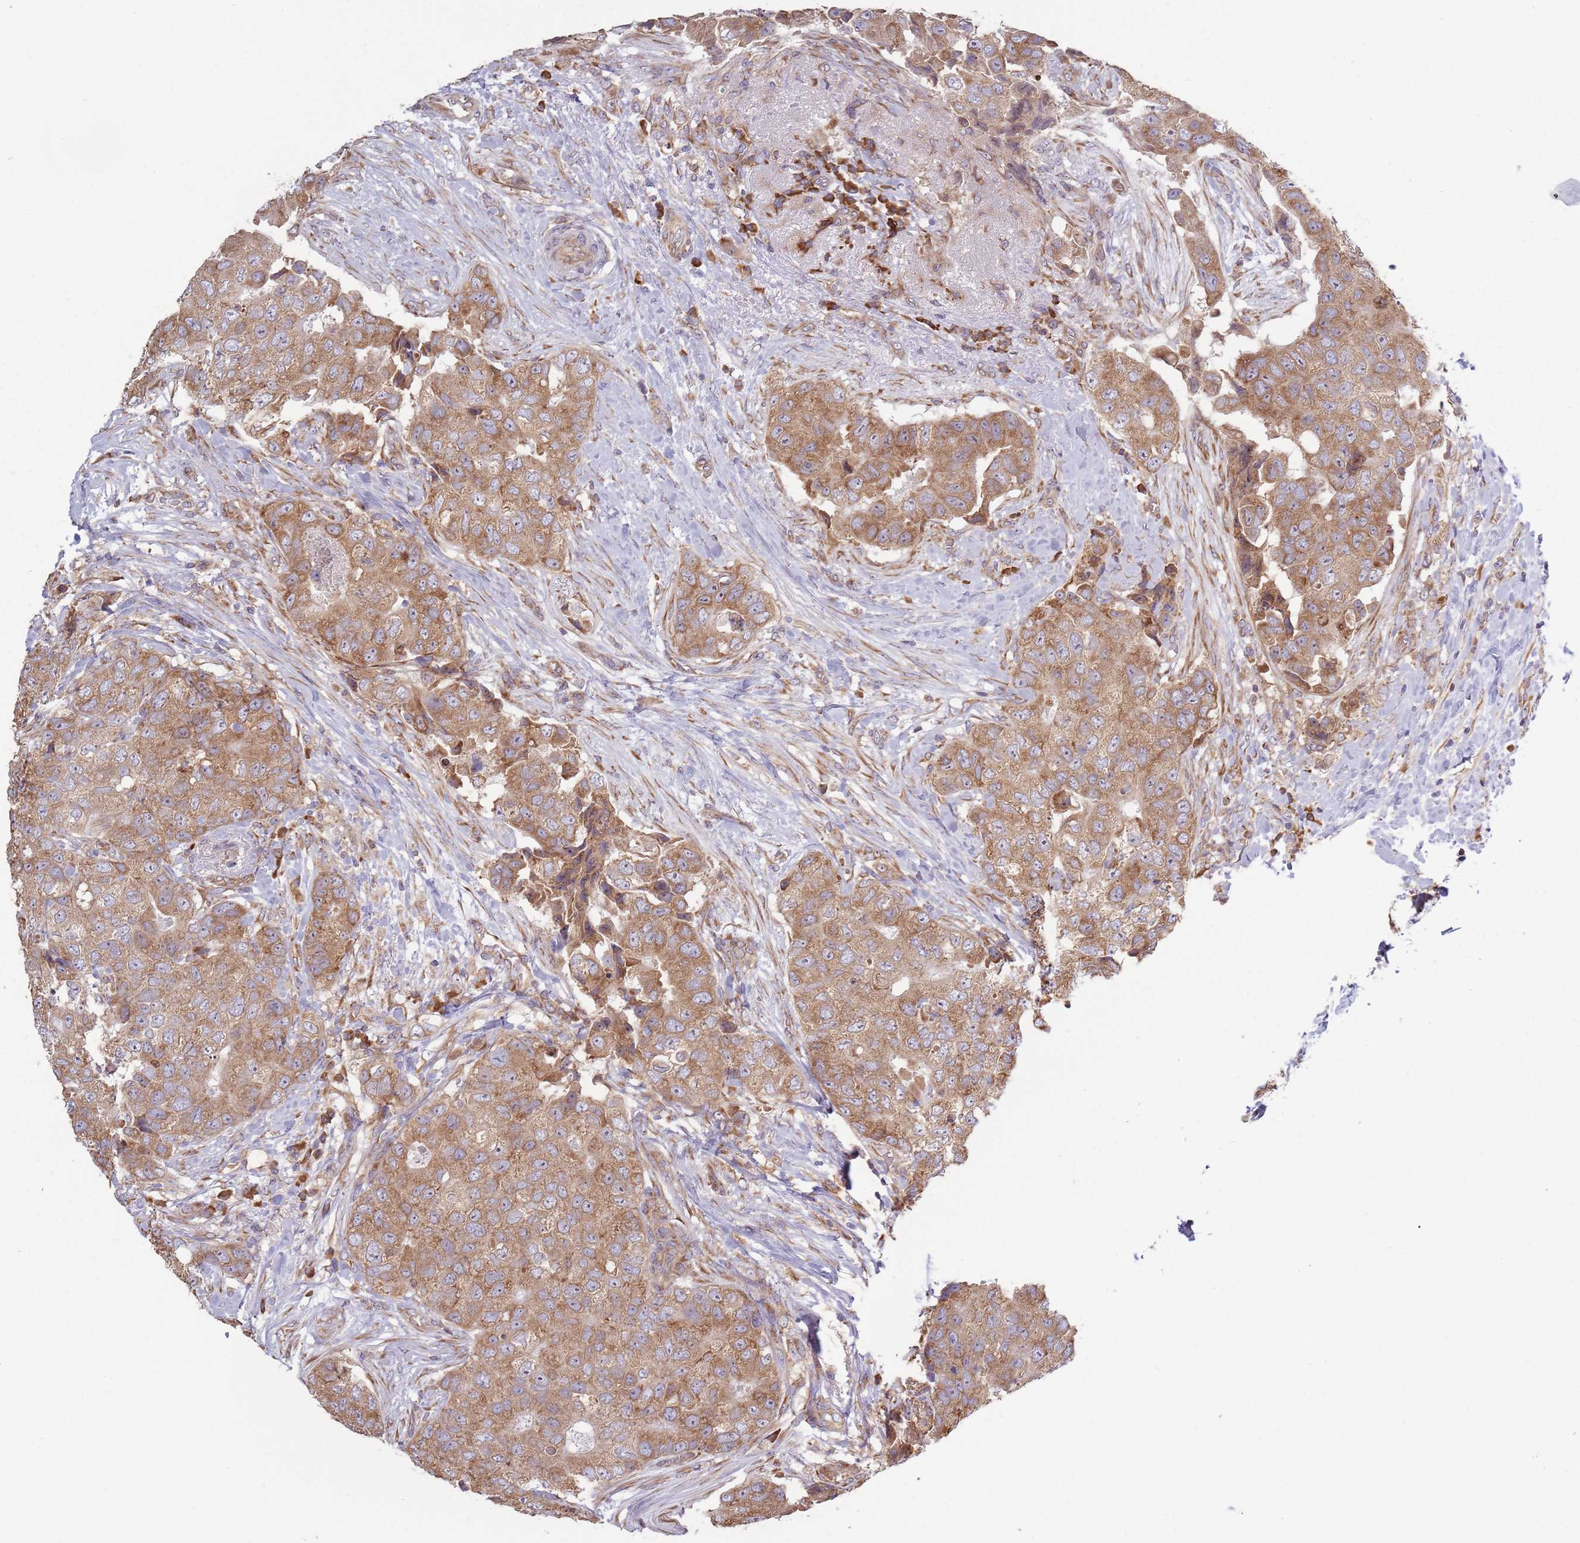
{"staining": {"intensity": "moderate", "quantity": ">75%", "location": "cytoplasmic/membranous"}, "tissue": "breast cancer", "cell_type": "Tumor cells", "image_type": "cancer", "snomed": [{"axis": "morphology", "description": "Normal tissue, NOS"}, {"axis": "morphology", "description": "Duct carcinoma"}, {"axis": "topography", "description": "Breast"}], "caption": "Breast cancer stained for a protein displays moderate cytoplasmic/membranous positivity in tumor cells. (DAB (3,3'-diaminobenzidine) IHC, brown staining for protein, blue staining for nuclei).", "gene": "RPL17-C18orf32", "patient": {"sex": "female", "age": 62}}